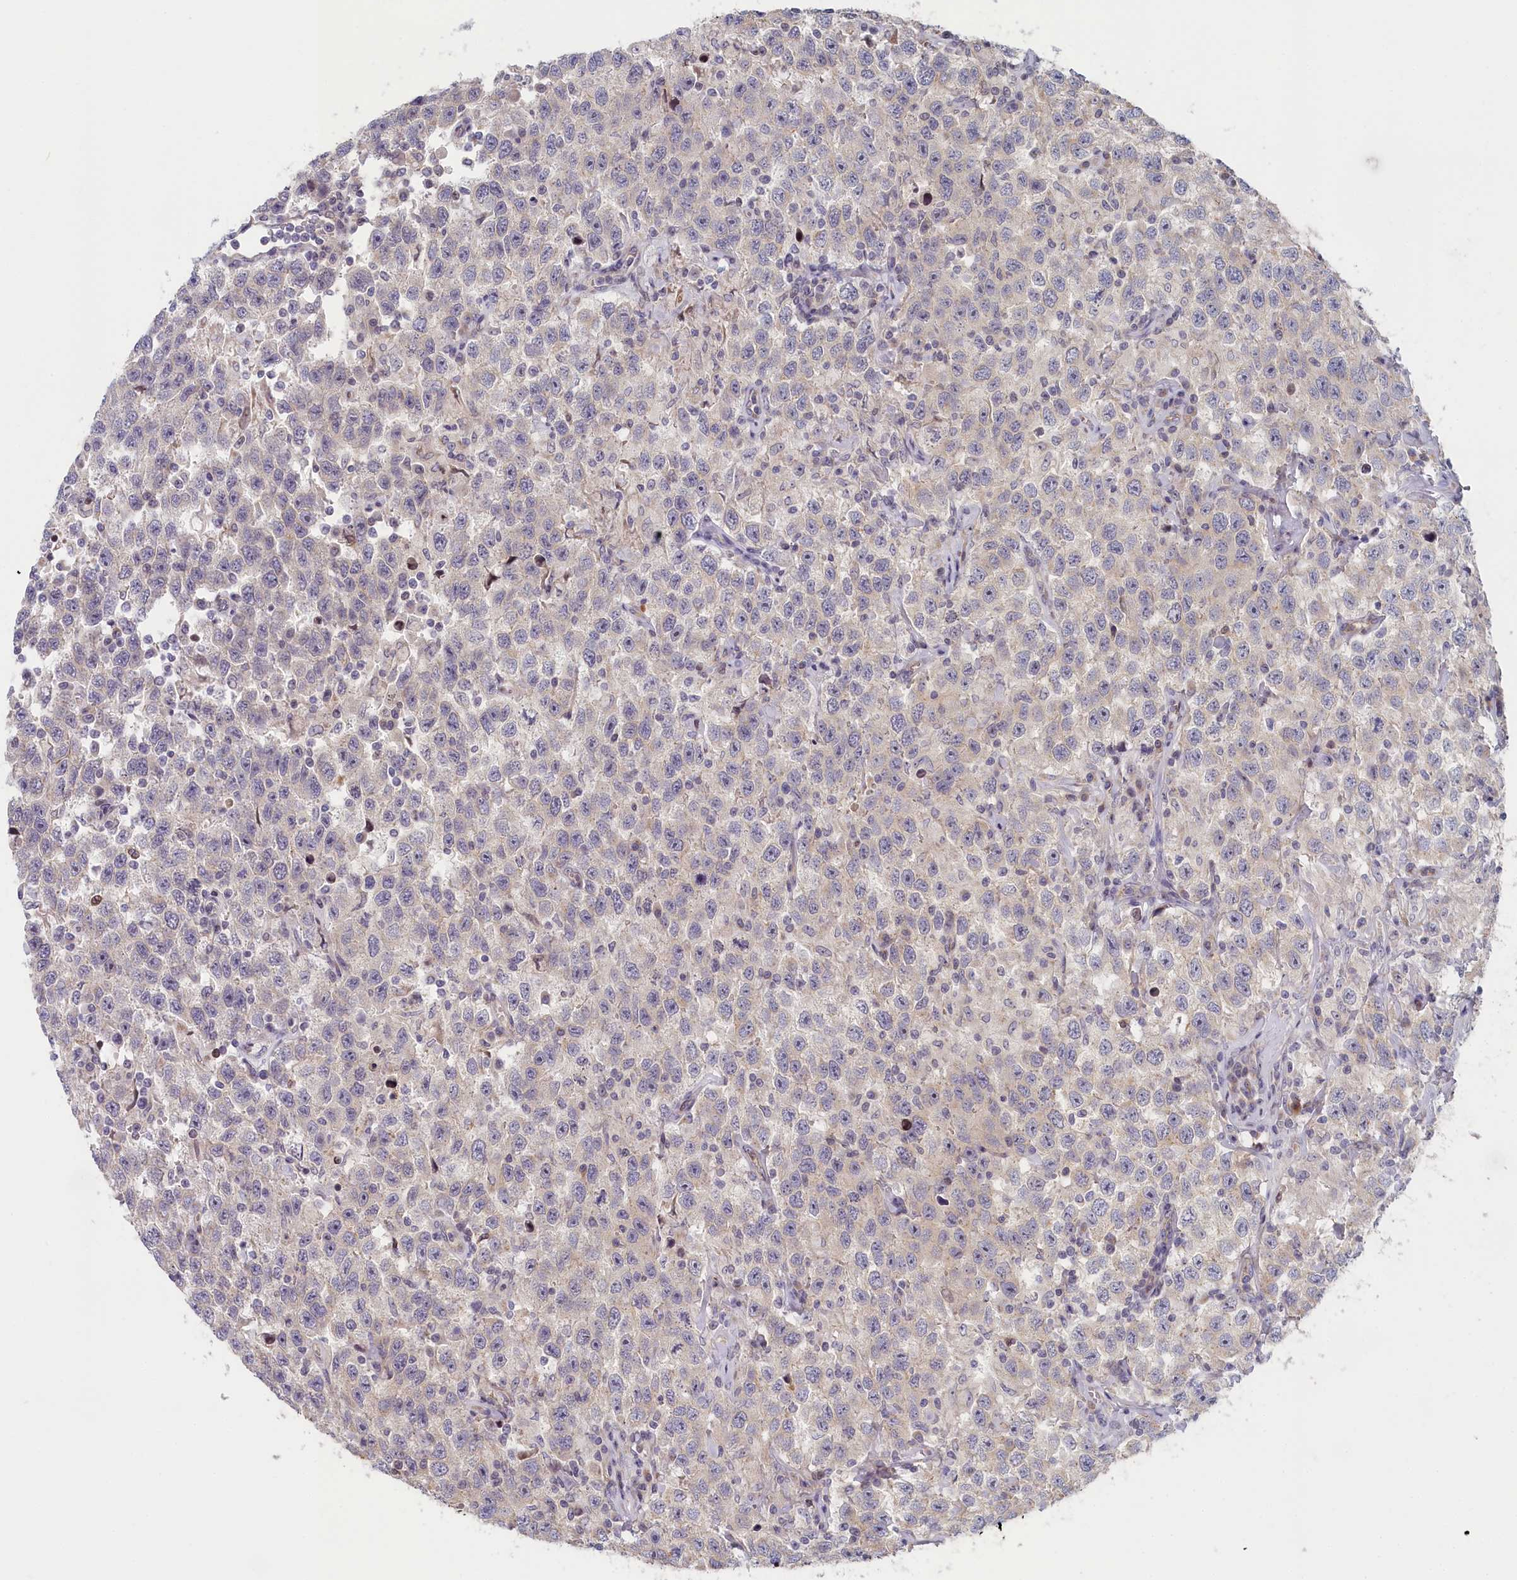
{"staining": {"intensity": "weak", "quantity": "<25%", "location": "cytoplasmic/membranous"}, "tissue": "testis cancer", "cell_type": "Tumor cells", "image_type": "cancer", "snomed": [{"axis": "morphology", "description": "Seminoma, NOS"}, {"axis": "topography", "description": "Testis"}], "caption": "The histopathology image reveals no significant positivity in tumor cells of seminoma (testis). (DAB IHC, high magnification).", "gene": "INTS4", "patient": {"sex": "male", "age": 41}}